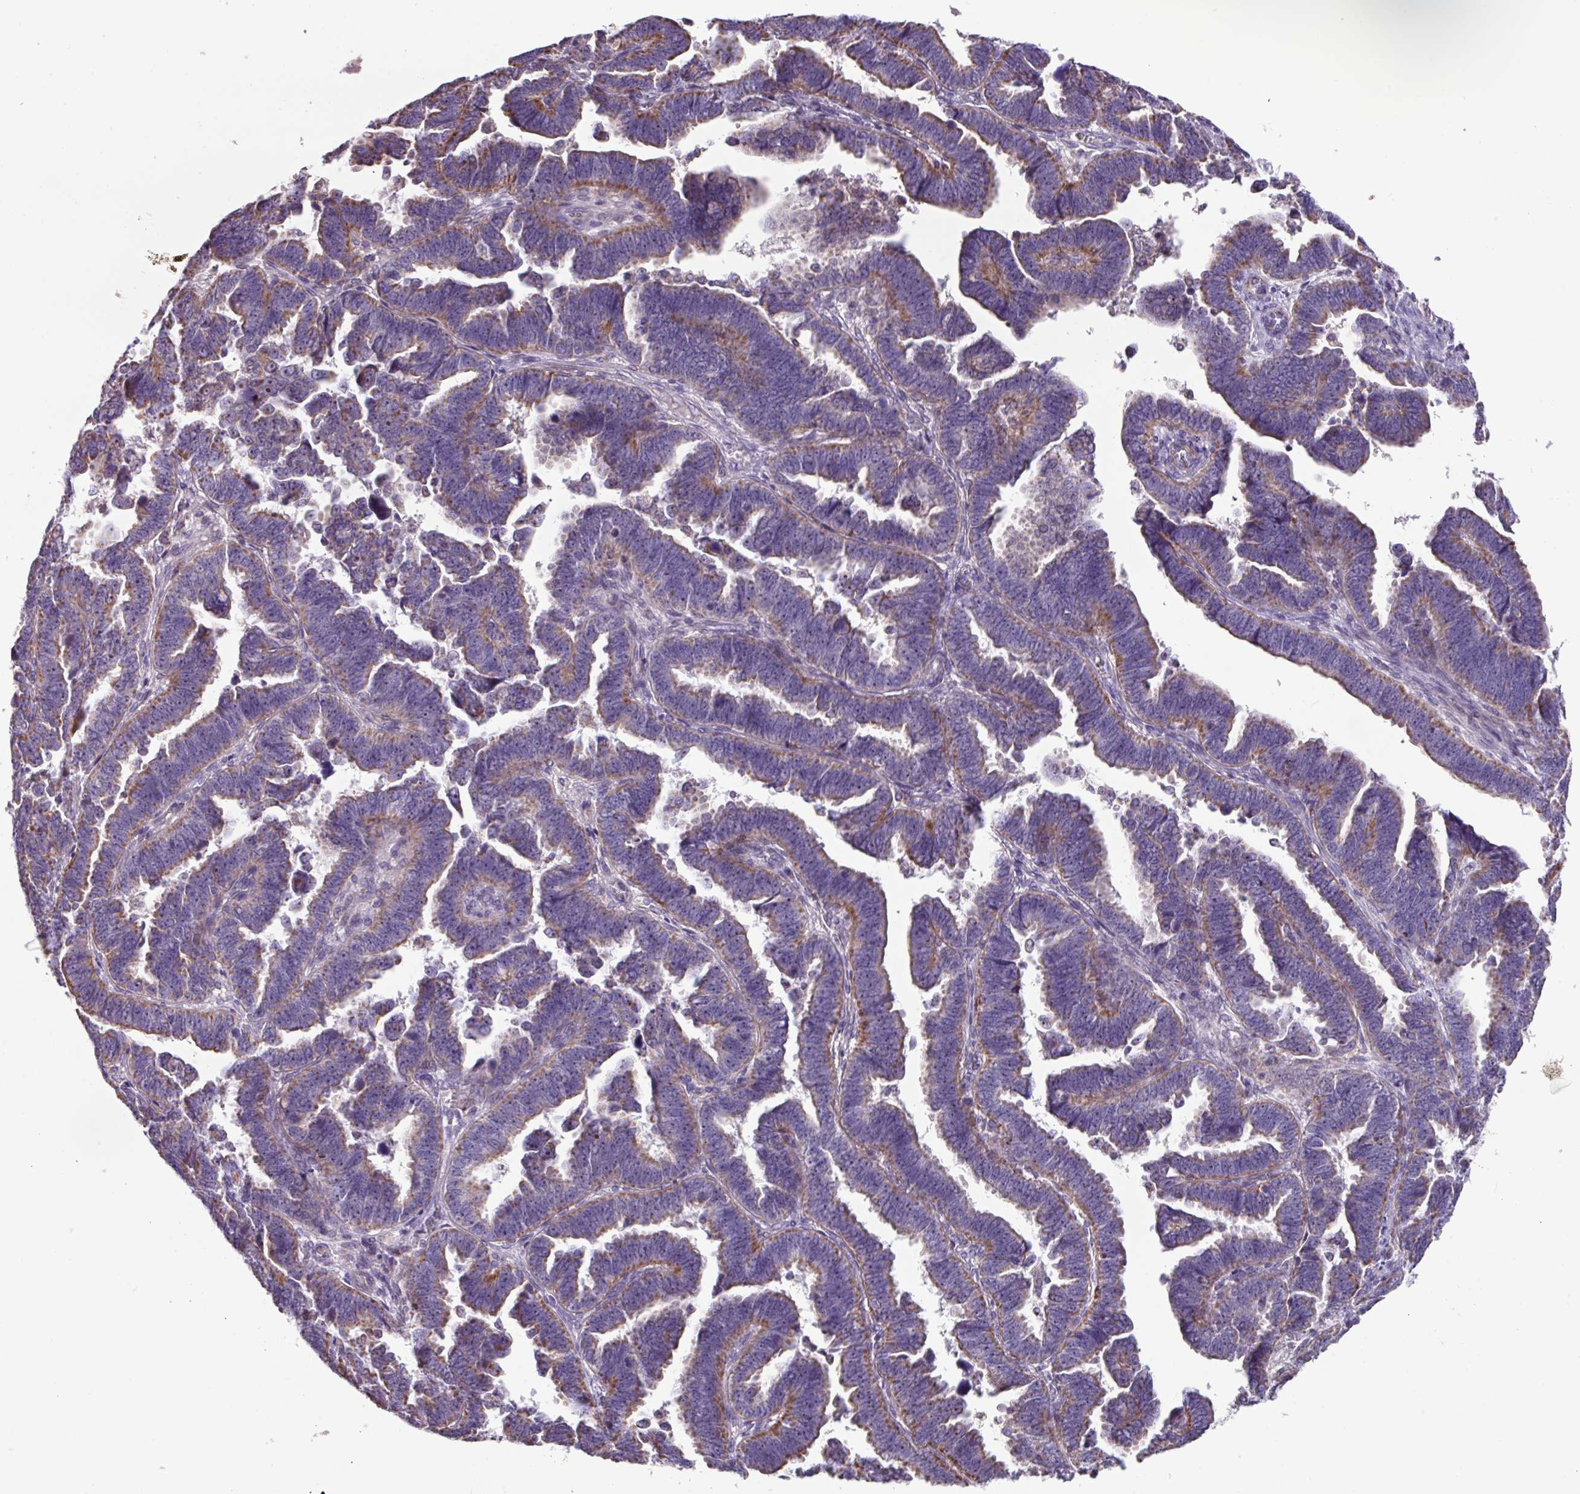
{"staining": {"intensity": "moderate", "quantity": "25%-75%", "location": "cytoplasmic/membranous"}, "tissue": "endometrial cancer", "cell_type": "Tumor cells", "image_type": "cancer", "snomed": [{"axis": "morphology", "description": "Adenocarcinoma, NOS"}, {"axis": "topography", "description": "Endometrium"}], "caption": "Protein staining of endometrial adenocarcinoma tissue exhibits moderate cytoplasmic/membranous expression in about 25%-75% of tumor cells.", "gene": "MT-ND4", "patient": {"sex": "female", "age": 75}}